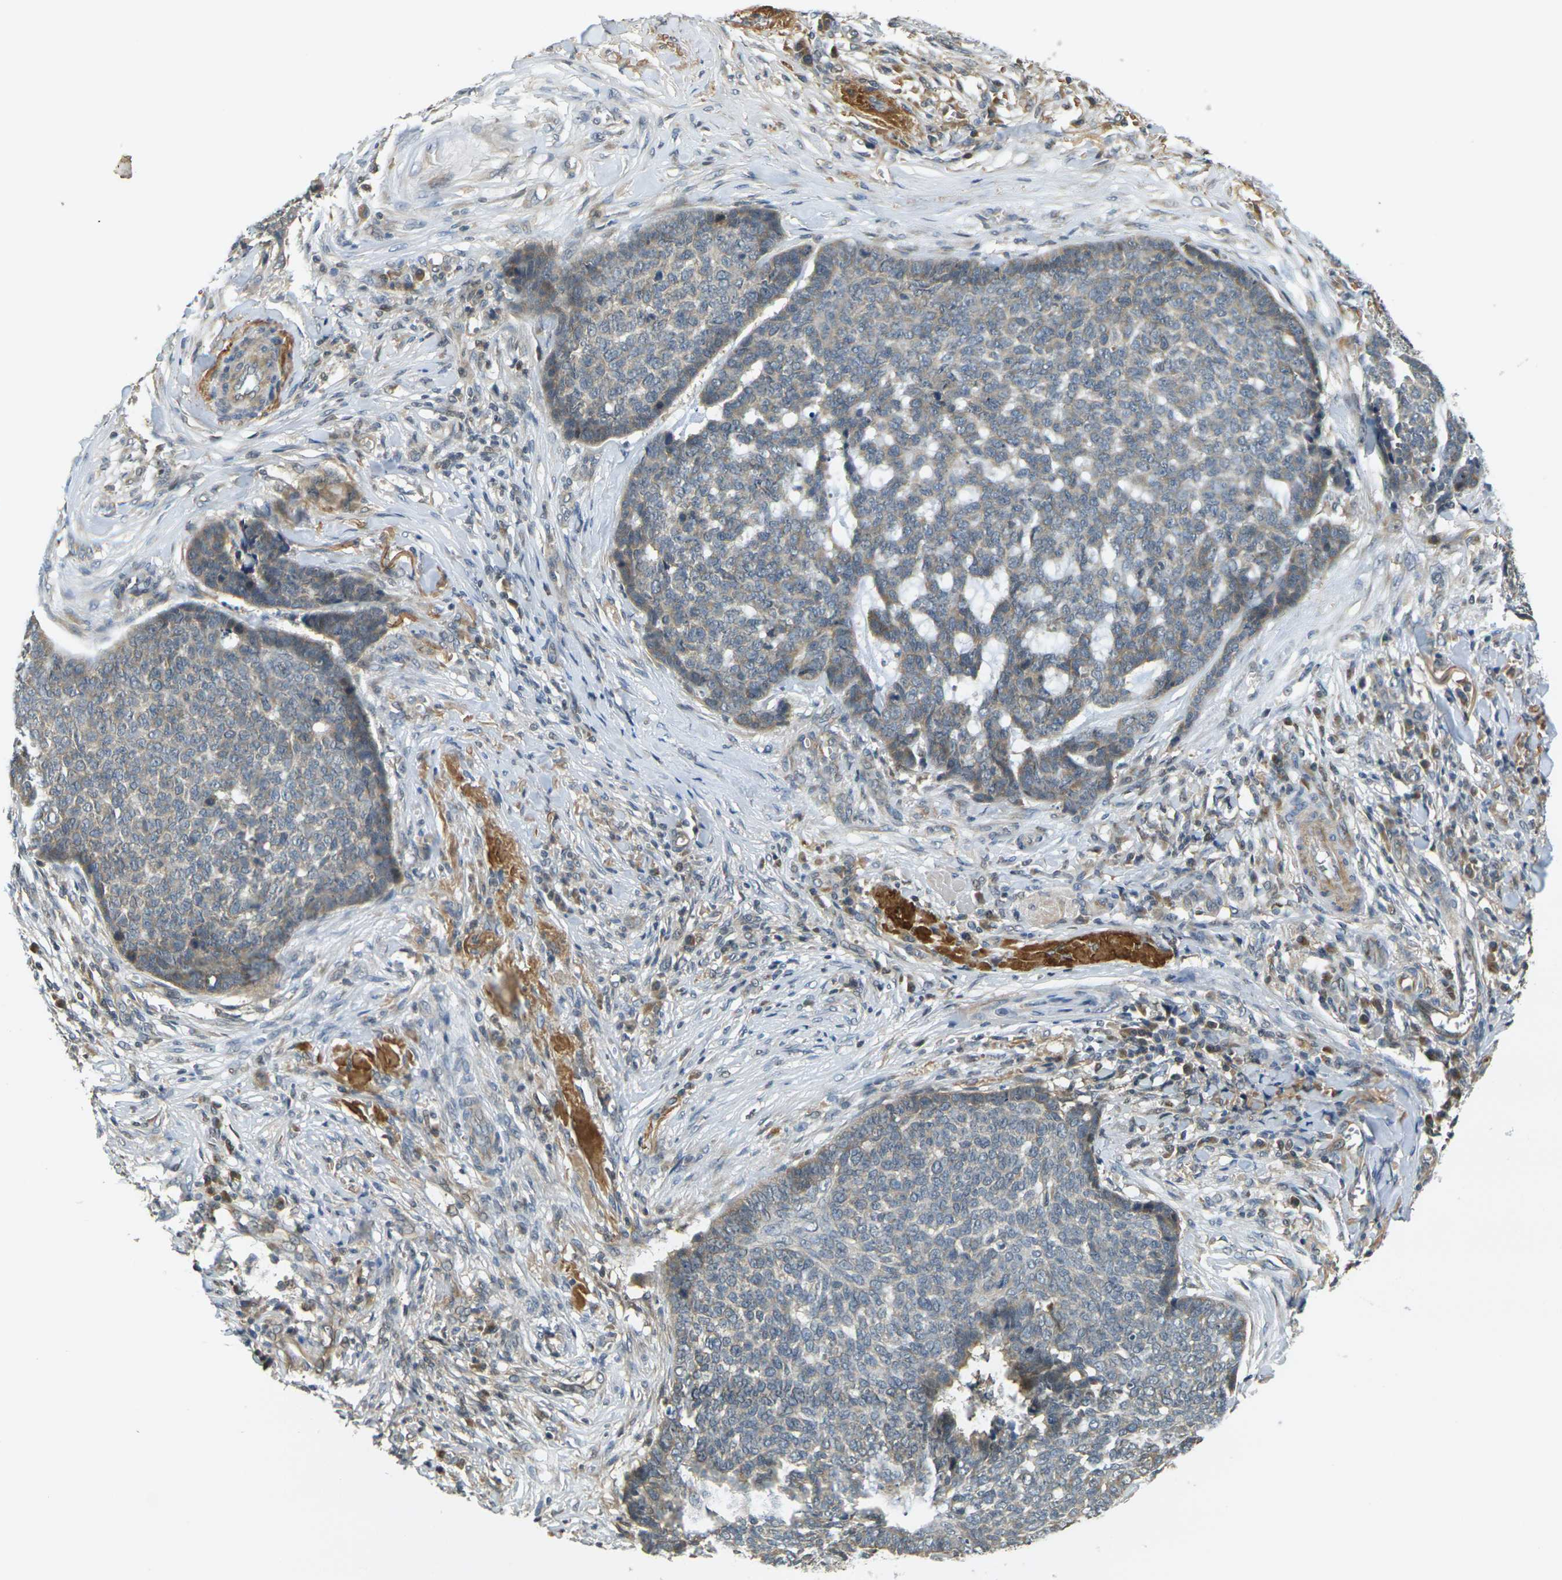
{"staining": {"intensity": "weak", "quantity": ">75%", "location": "cytoplasmic/membranous"}, "tissue": "skin cancer", "cell_type": "Tumor cells", "image_type": "cancer", "snomed": [{"axis": "morphology", "description": "Basal cell carcinoma"}, {"axis": "topography", "description": "Skin"}], "caption": "A high-resolution photomicrograph shows immunohistochemistry staining of skin cancer (basal cell carcinoma), which displays weak cytoplasmic/membranous positivity in about >75% of tumor cells.", "gene": "KLHL8", "patient": {"sex": "male", "age": 84}}